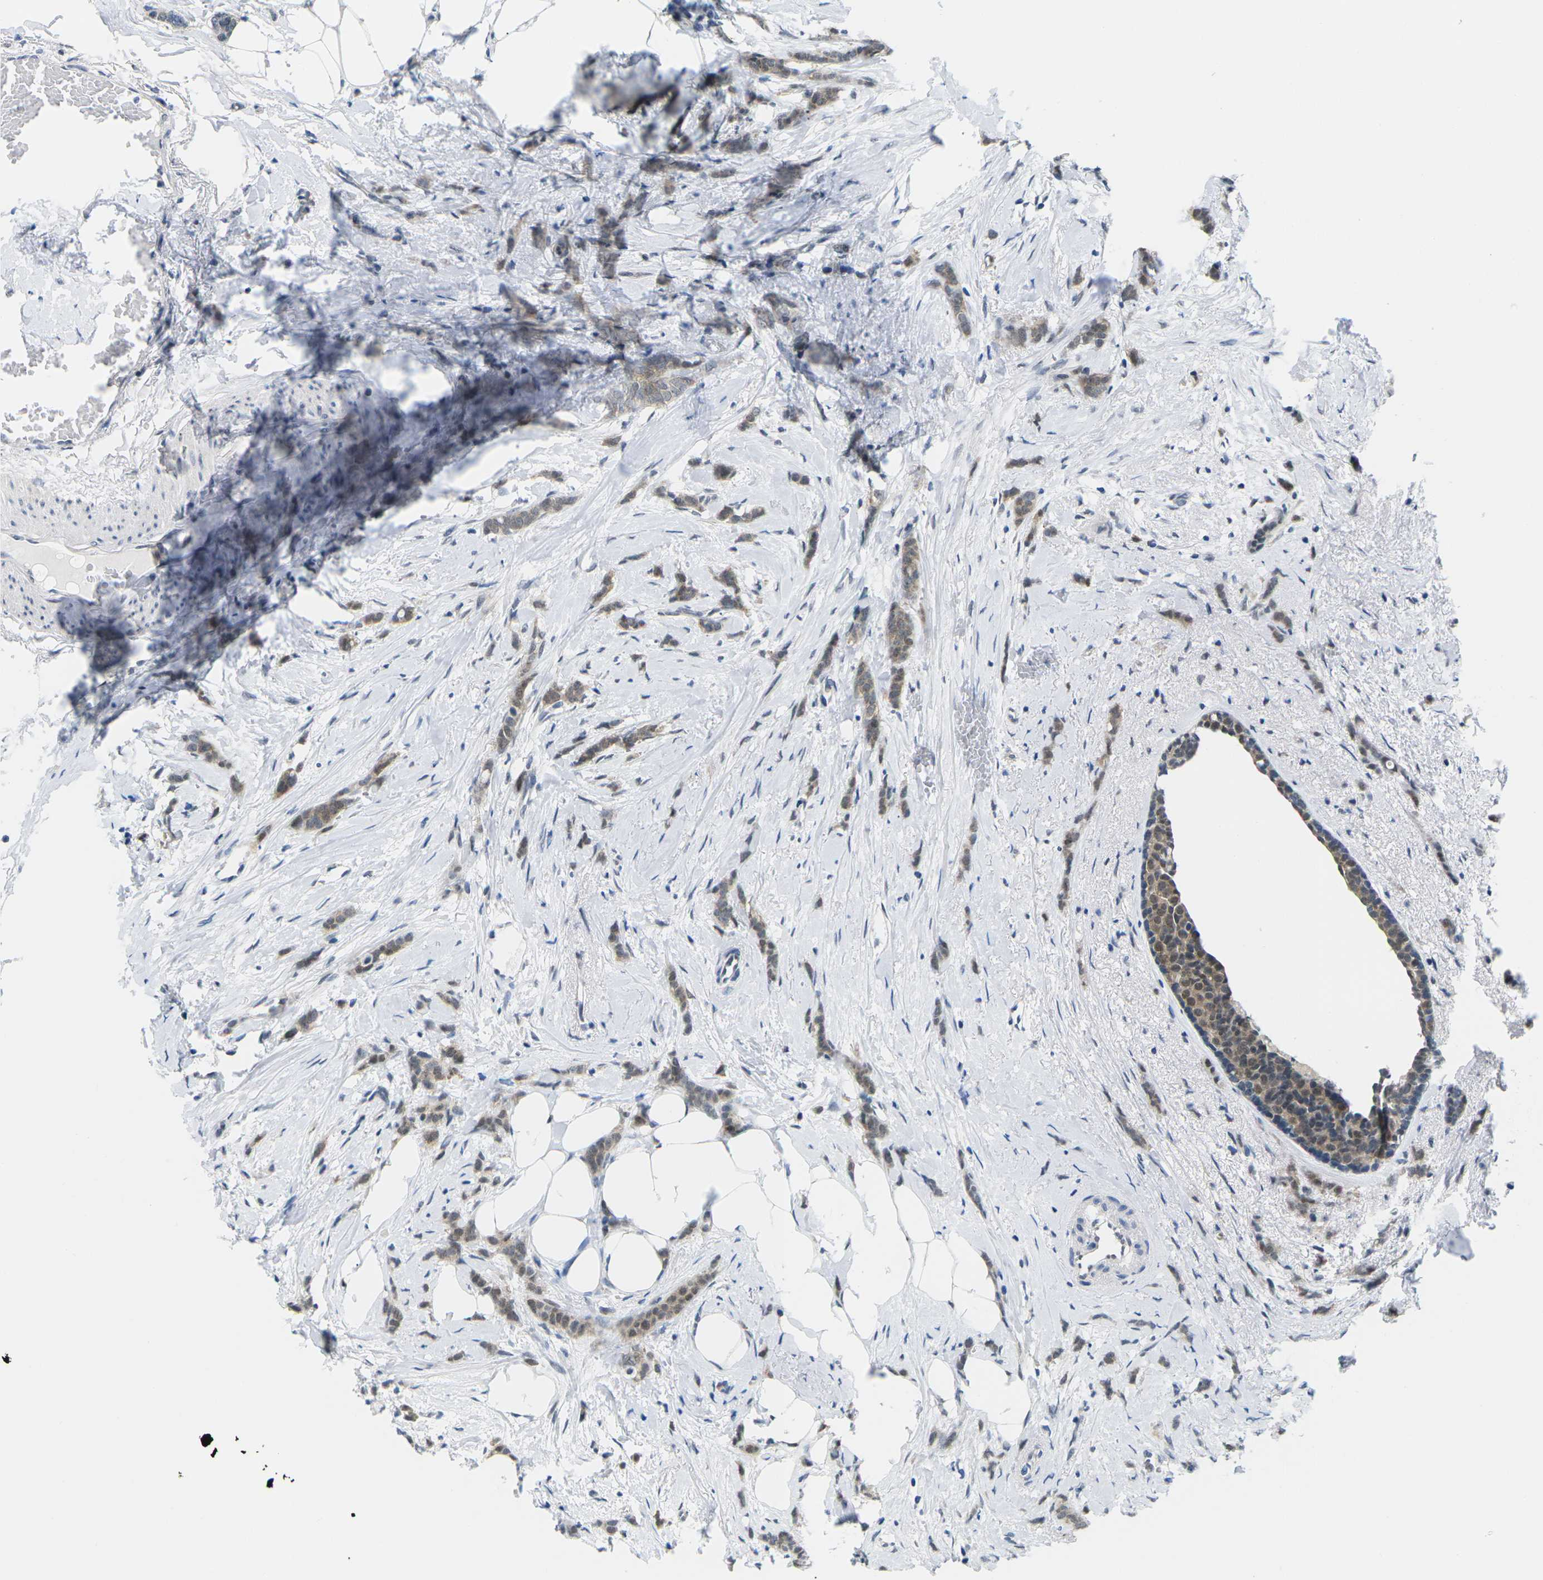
{"staining": {"intensity": "moderate", "quantity": ">75%", "location": "cytoplasmic/membranous,nuclear"}, "tissue": "breast cancer", "cell_type": "Tumor cells", "image_type": "cancer", "snomed": [{"axis": "morphology", "description": "Lobular carcinoma, in situ"}, {"axis": "morphology", "description": "Lobular carcinoma"}, {"axis": "topography", "description": "Breast"}], "caption": "DAB immunohistochemical staining of human breast cancer (lobular carcinoma in situ) exhibits moderate cytoplasmic/membranous and nuclear protein positivity in approximately >75% of tumor cells.", "gene": "UBA7", "patient": {"sex": "female", "age": 41}}